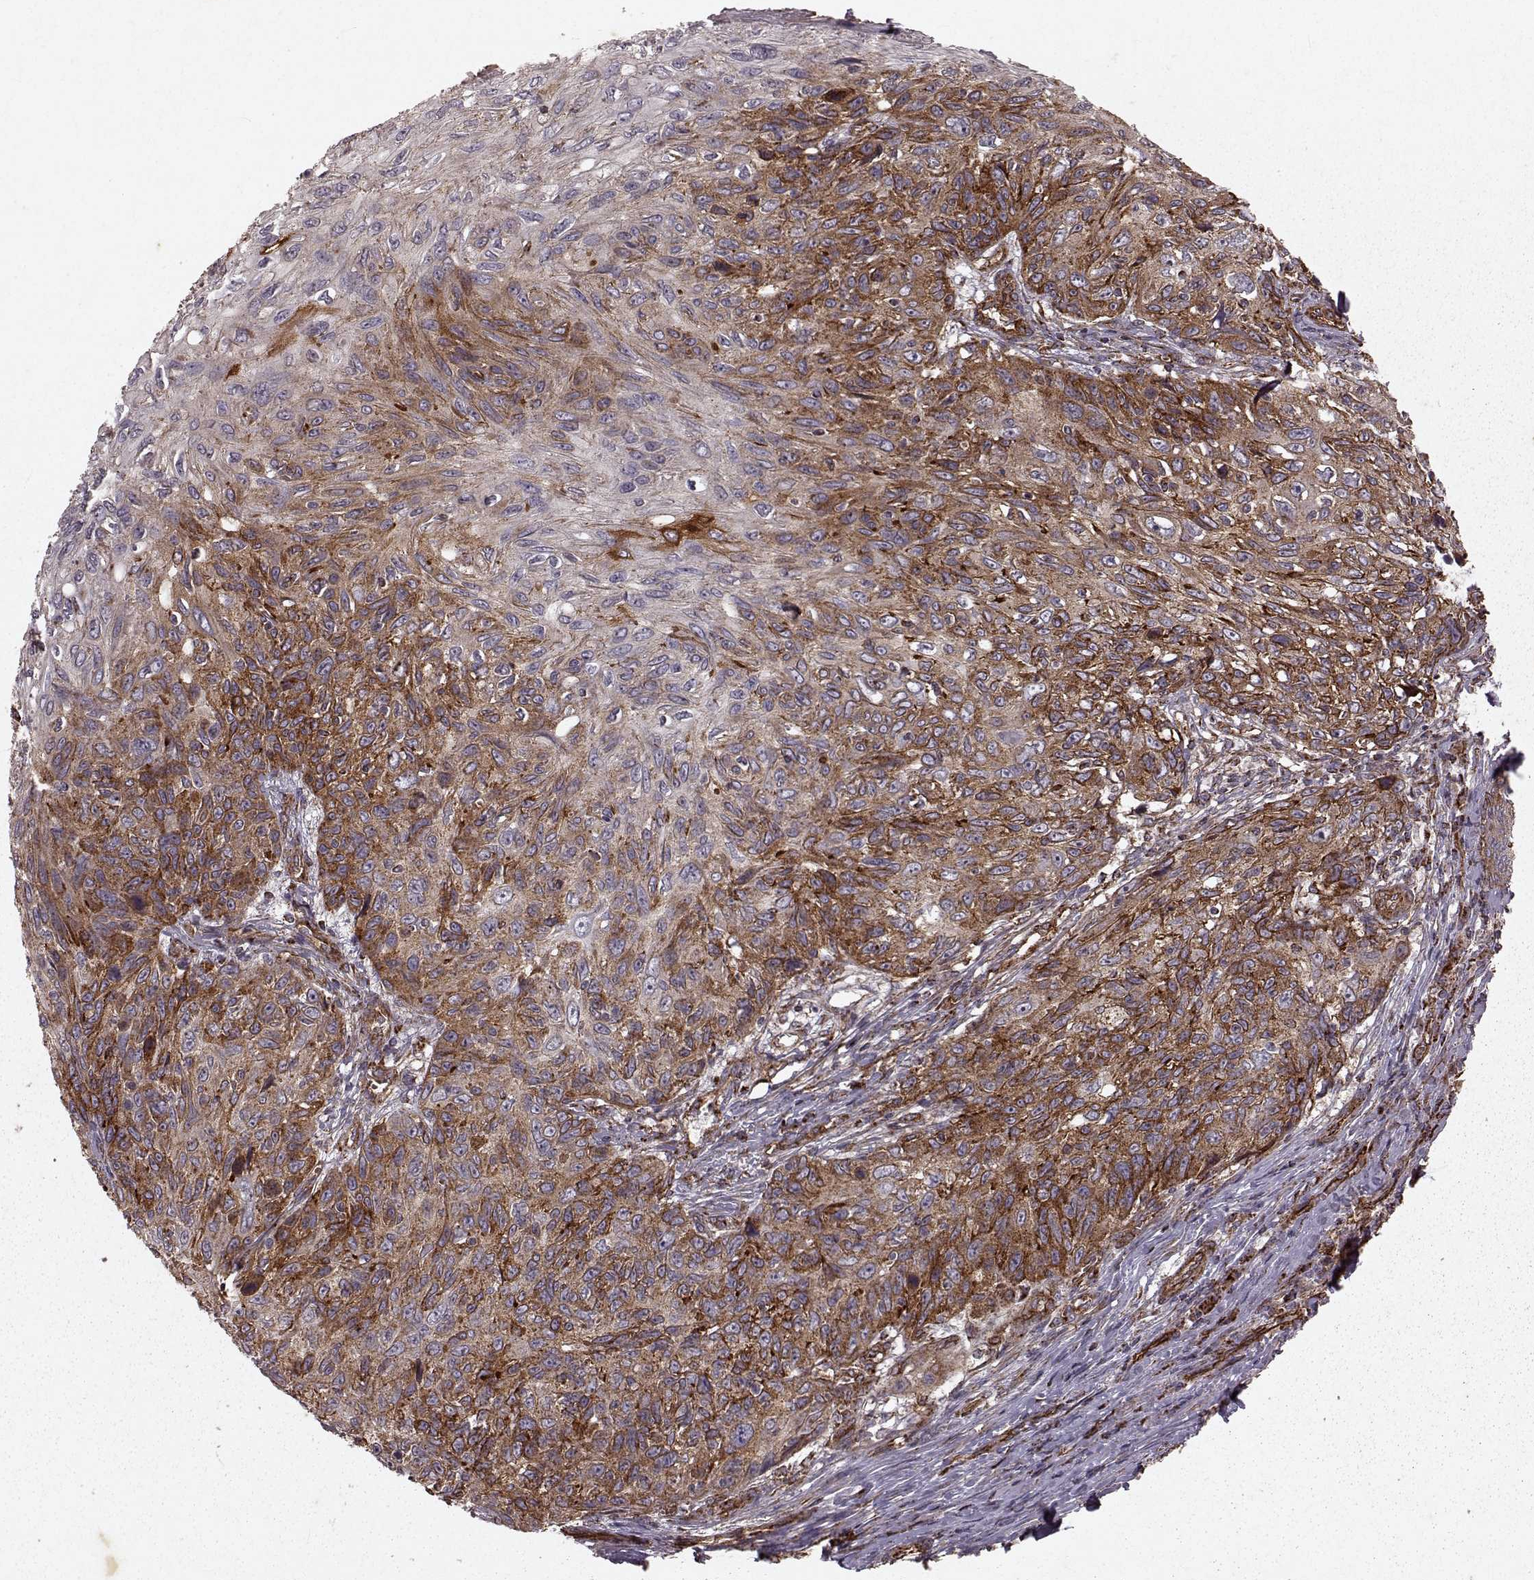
{"staining": {"intensity": "moderate", "quantity": ">75%", "location": "cytoplasmic/membranous"}, "tissue": "skin cancer", "cell_type": "Tumor cells", "image_type": "cancer", "snomed": [{"axis": "morphology", "description": "Squamous cell carcinoma, NOS"}, {"axis": "topography", "description": "Skin"}], "caption": "Protein expression analysis of human squamous cell carcinoma (skin) reveals moderate cytoplasmic/membranous staining in about >75% of tumor cells. (DAB (3,3'-diaminobenzidine) IHC, brown staining for protein, blue staining for nuclei).", "gene": "FXN", "patient": {"sex": "male", "age": 92}}